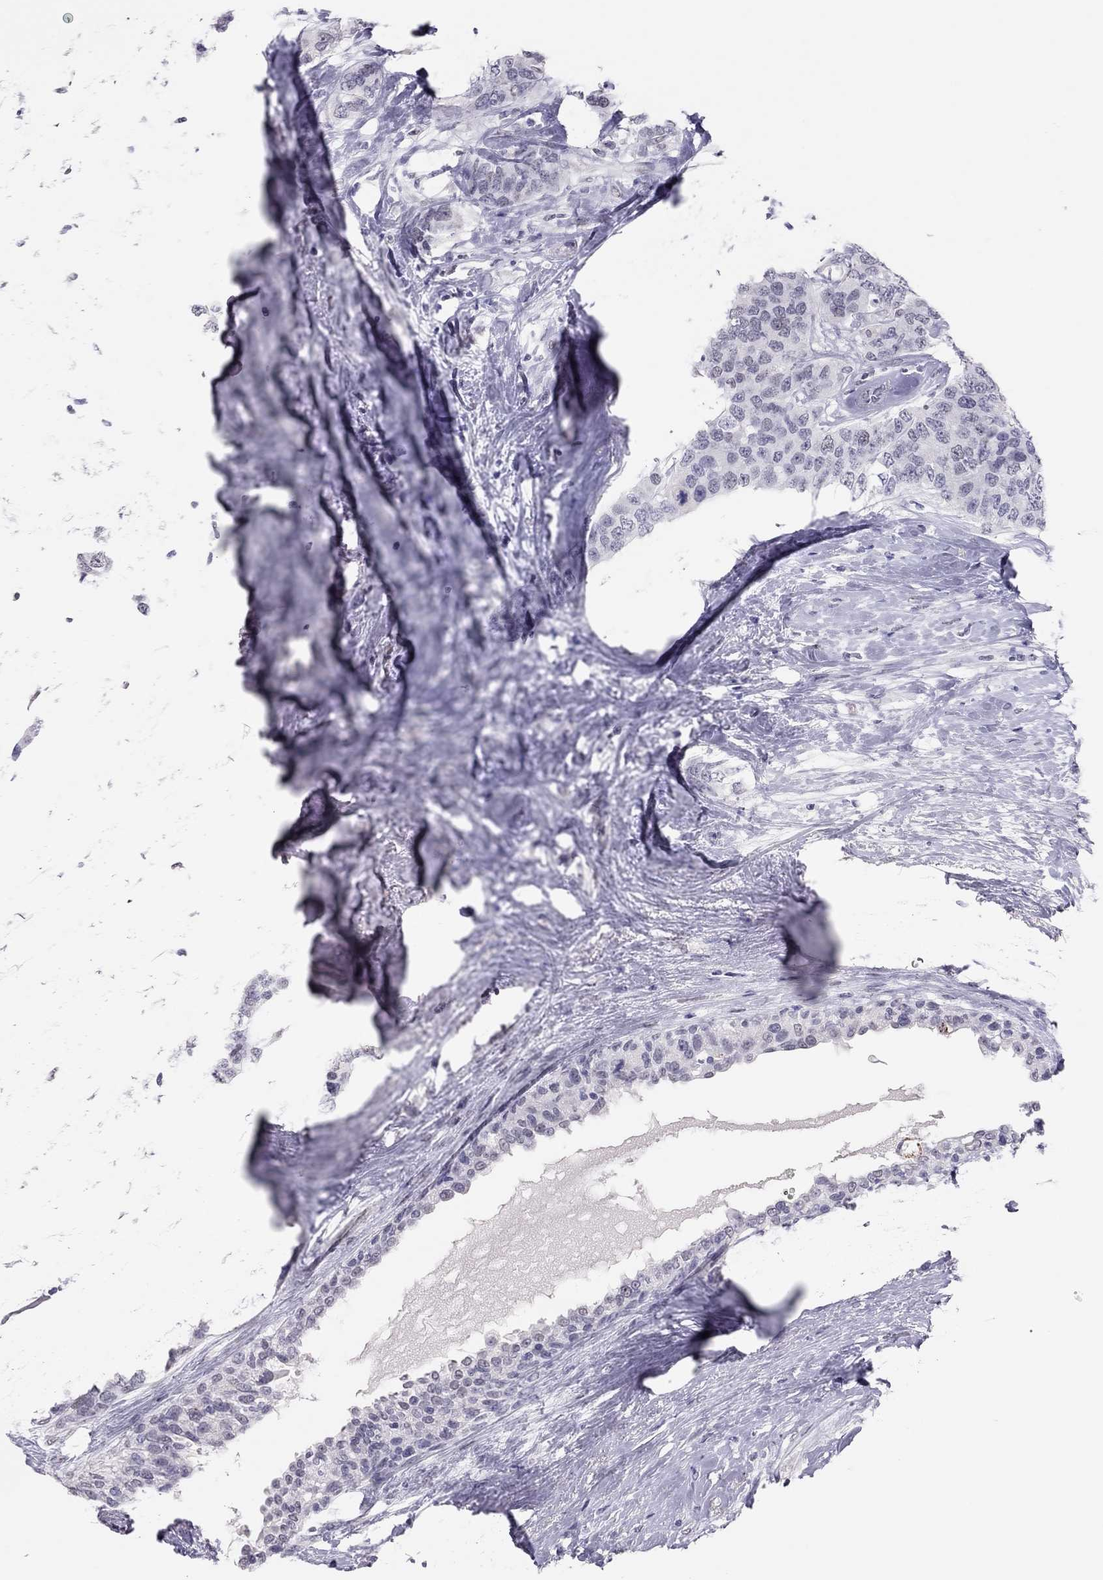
{"staining": {"intensity": "negative", "quantity": "none", "location": "none"}, "tissue": "breast cancer", "cell_type": "Tumor cells", "image_type": "cancer", "snomed": [{"axis": "morphology", "description": "Lobular carcinoma"}, {"axis": "topography", "description": "Breast"}], "caption": "Protein analysis of breast cancer (lobular carcinoma) shows no significant staining in tumor cells.", "gene": "PHOX2A", "patient": {"sex": "female", "age": 59}}